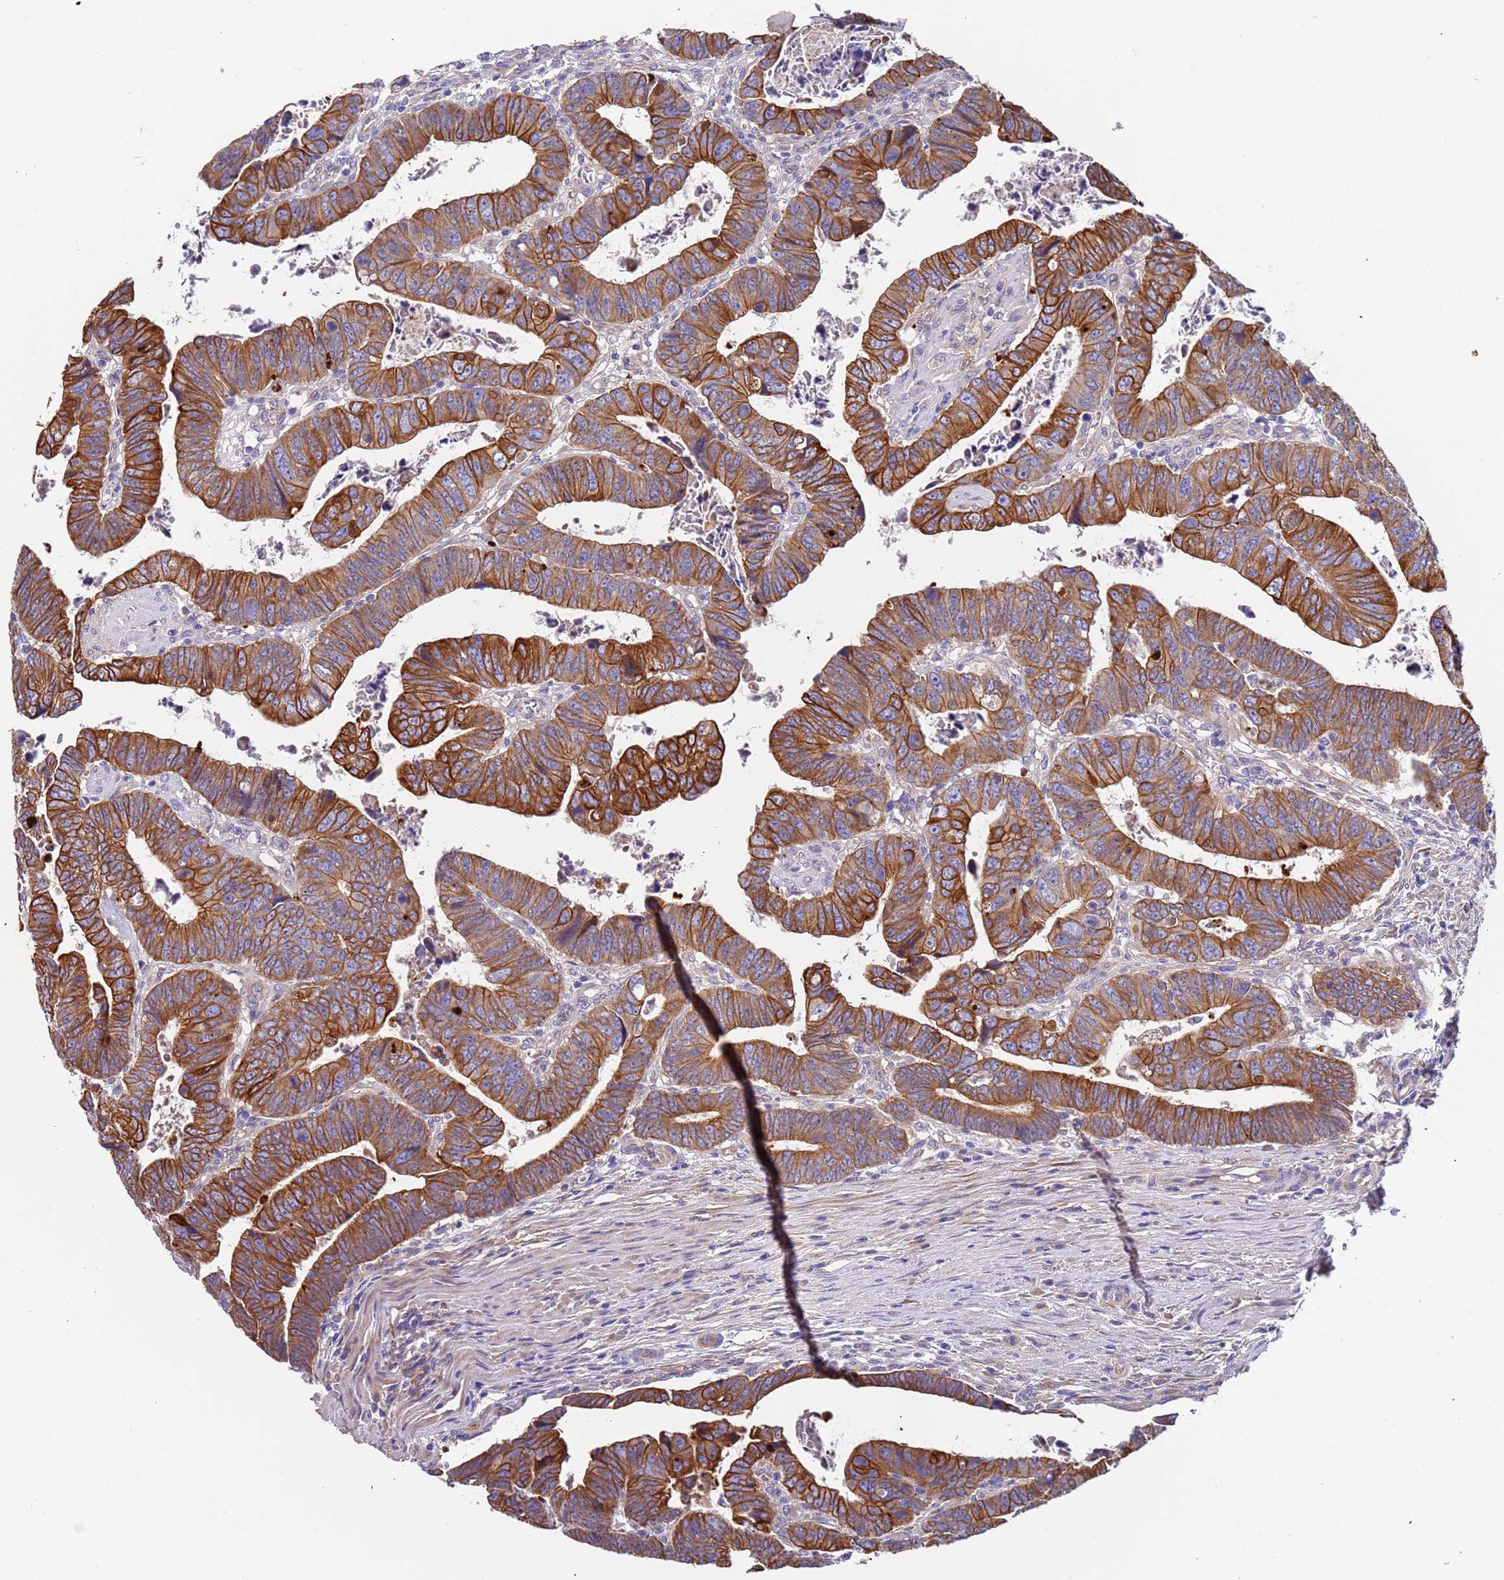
{"staining": {"intensity": "strong", "quantity": ">75%", "location": "cytoplasmic/membranous"}, "tissue": "colorectal cancer", "cell_type": "Tumor cells", "image_type": "cancer", "snomed": [{"axis": "morphology", "description": "Normal tissue, NOS"}, {"axis": "morphology", "description": "Adenocarcinoma, NOS"}, {"axis": "topography", "description": "Rectum"}], "caption": "The image displays immunohistochemical staining of colorectal cancer (adenocarcinoma). There is strong cytoplasmic/membranous expression is seen in approximately >75% of tumor cells.", "gene": "LAMB4", "patient": {"sex": "female", "age": 65}}